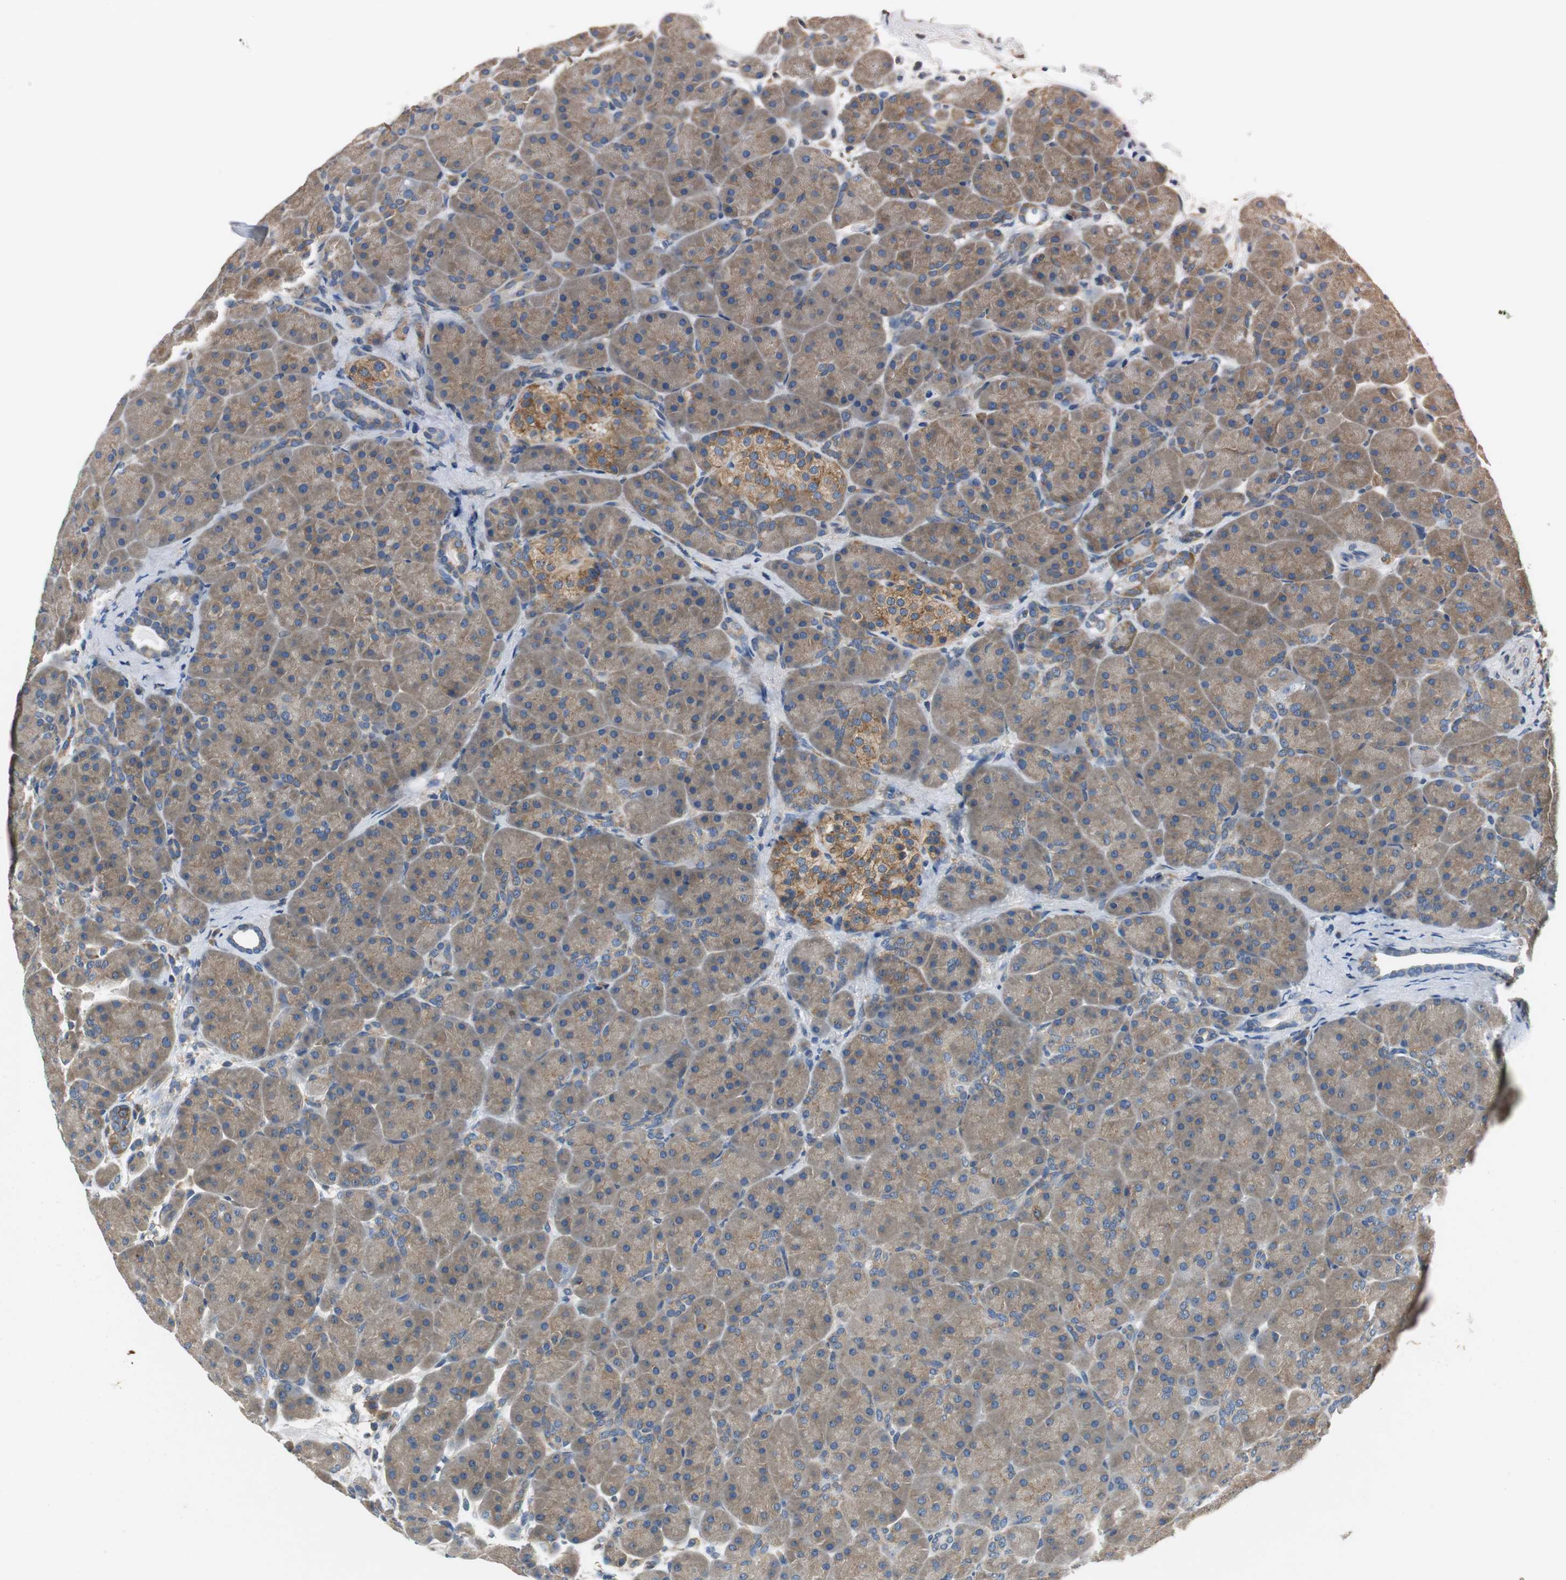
{"staining": {"intensity": "moderate", "quantity": ">75%", "location": "cytoplasmic/membranous"}, "tissue": "pancreas", "cell_type": "Exocrine glandular cells", "image_type": "normal", "snomed": [{"axis": "morphology", "description": "Normal tissue, NOS"}, {"axis": "topography", "description": "Pancreas"}], "caption": "Protein positivity by immunohistochemistry shows moderate cytoplasmic/membranous positivity in about >75% of exocrine glandular cells in normal pancreas.", "gene": "CNOT3", "patient": {"sex": "male", "age": 66}}